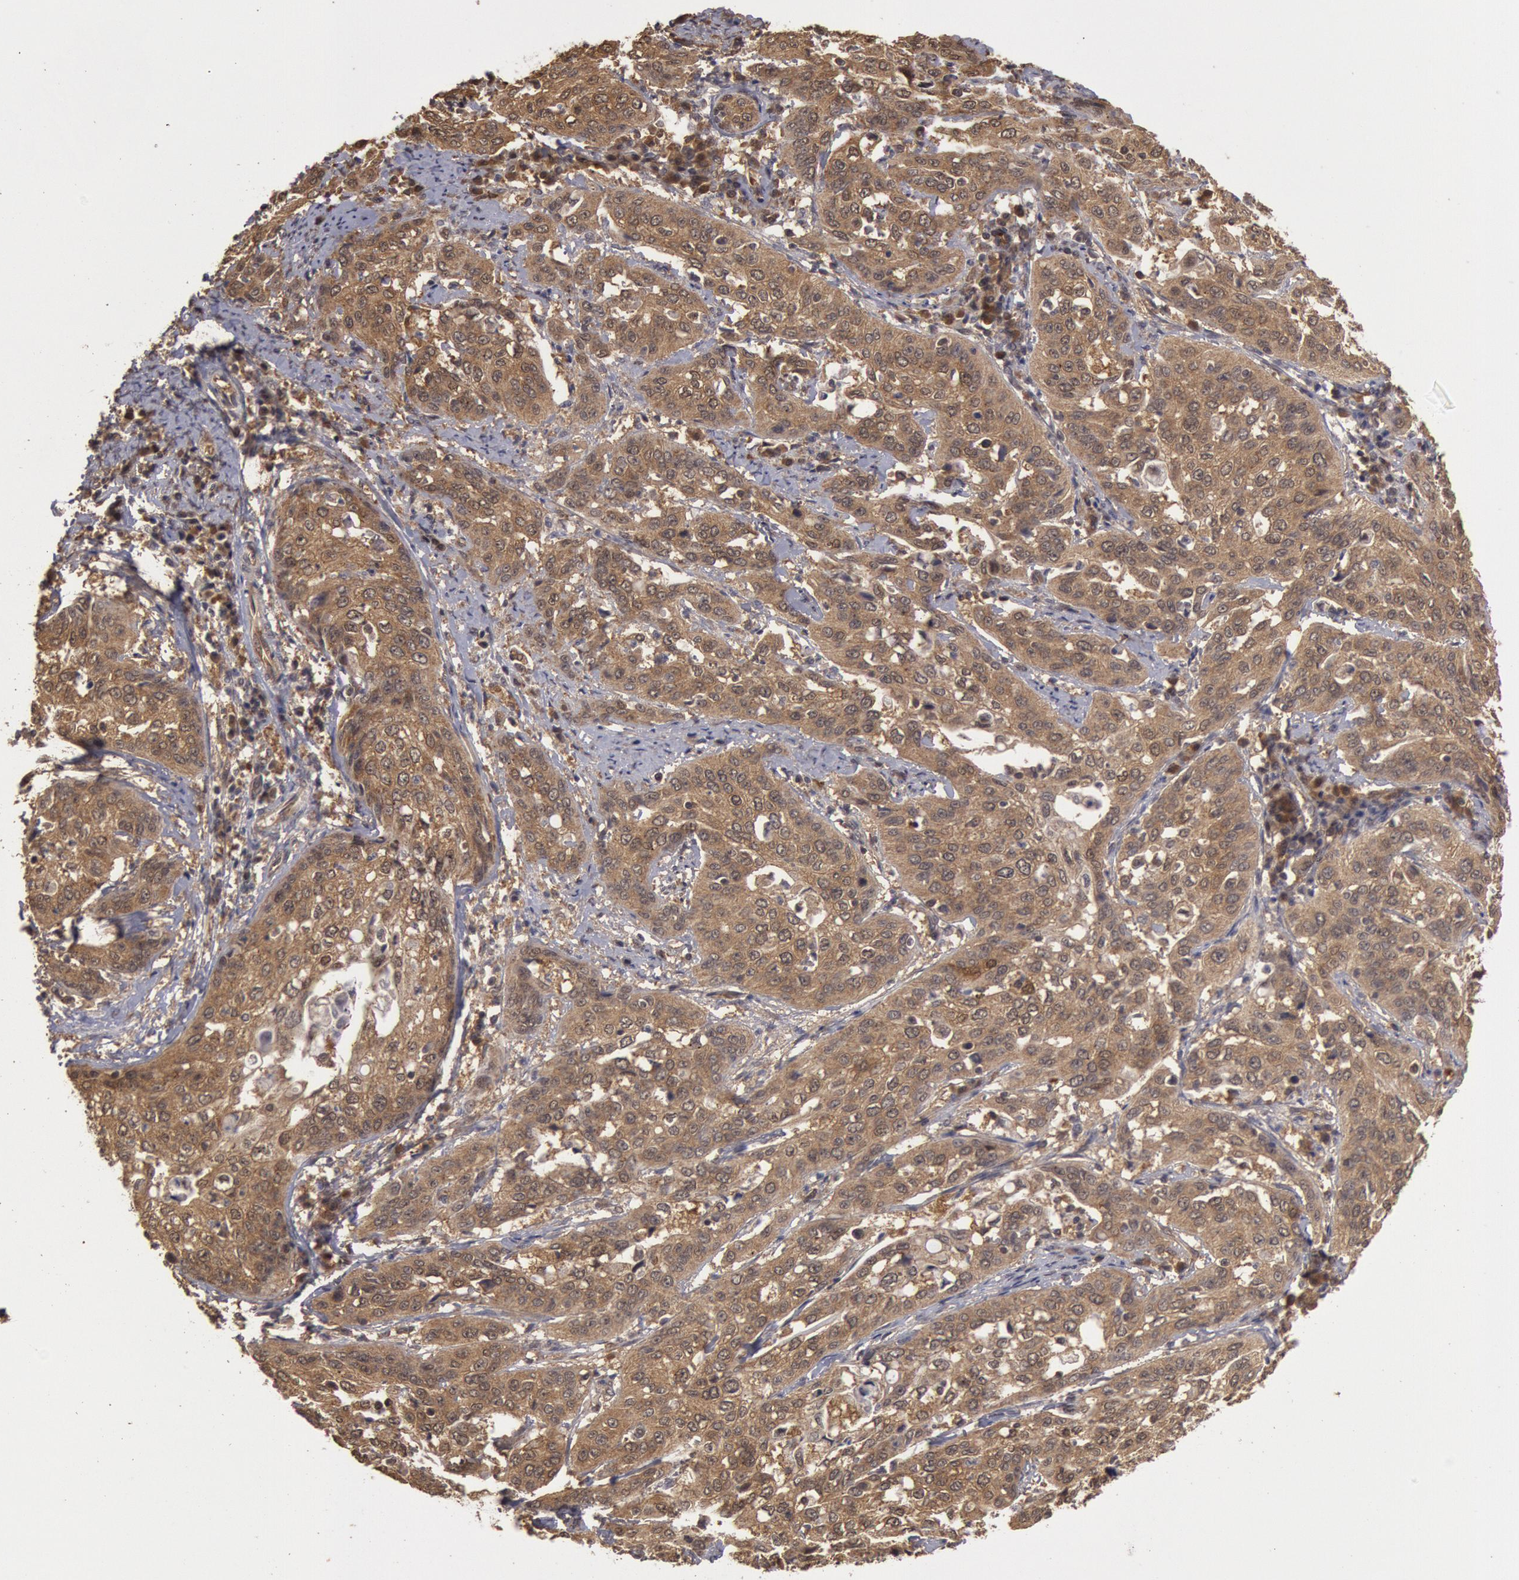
{"staining": {"intensity": "moderate", "quantity": ">75%", "location": "cytoplasmic/membranous"}, "tissue": "cervical cancer", "cell_type": "Tumor cells", "image_type": "cancer", "snomed": [{"axis": "morphology", "description": "Squamous cell carcinoma, NOS"}, {"axis": "topography", "description": "Cervix"}], "caption": "Immunohistochemical staining of cervical cancer (squamous cell carcinoma) shows moderate cytoplasmic/membranous protein expression in approximately >75% of tumor cells.", "gene": "USP14", "patient": {"sex": "female", "age": 41}}